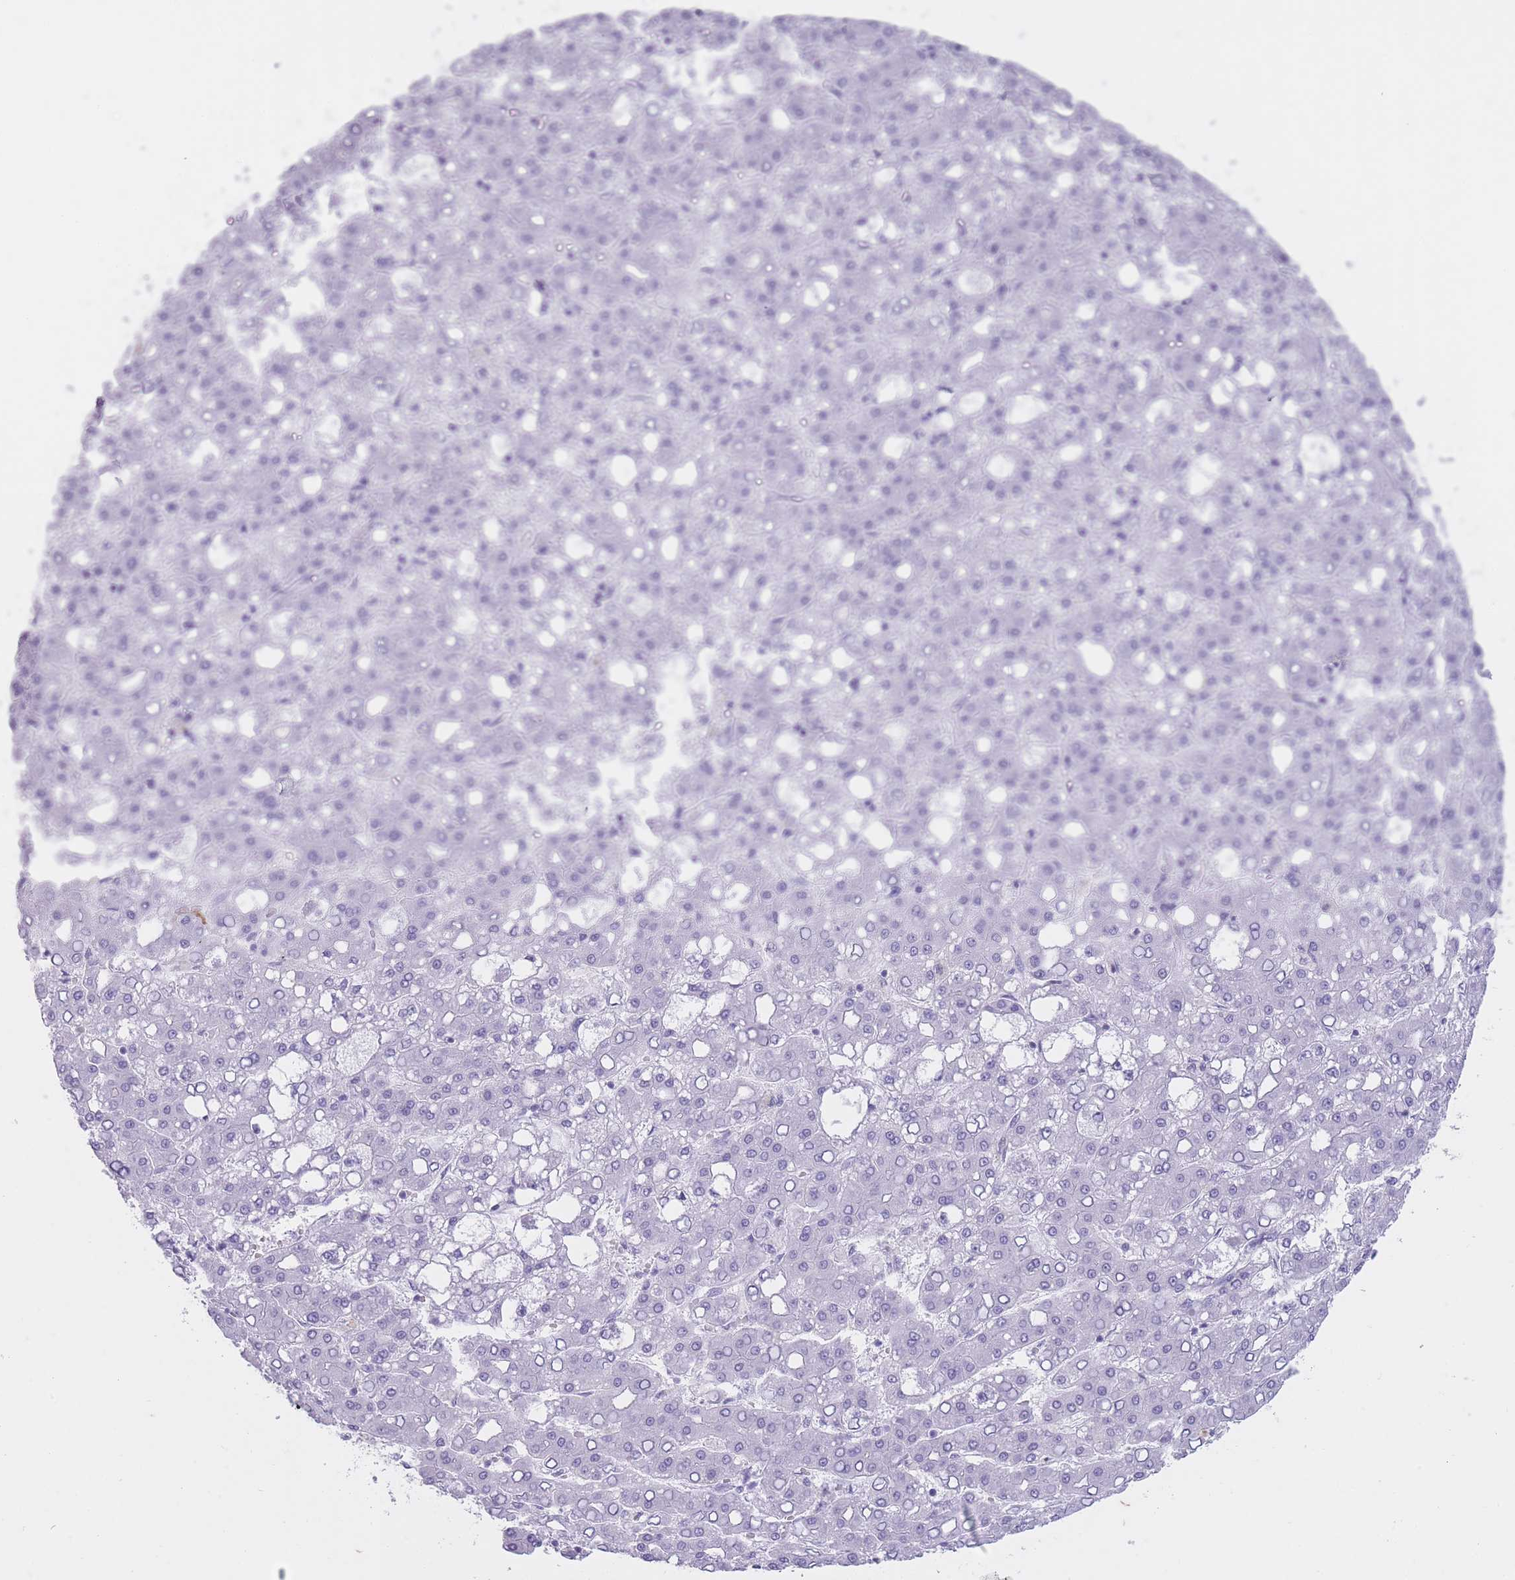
{"staining": {"intensity": "negative", "quantity": "none", "location": "none"}, "tissue": "liver cancer", "cell_type": "Tumor cells", "image_type": "cancer", "snomed": [{"axis": "morphology", "description": "Carcinoma, Hepatocellular, NOS"}, {"axis": "topography", "description": "Liver"}], "caption": "Immunohistochemistry (IHC) image of human liver hepatocellular carcinoma stained for a protein (brown), which displays no expression in tumor cells.", "gene": "OR4F21", "patient": {"sex": "male", "age": 65}}